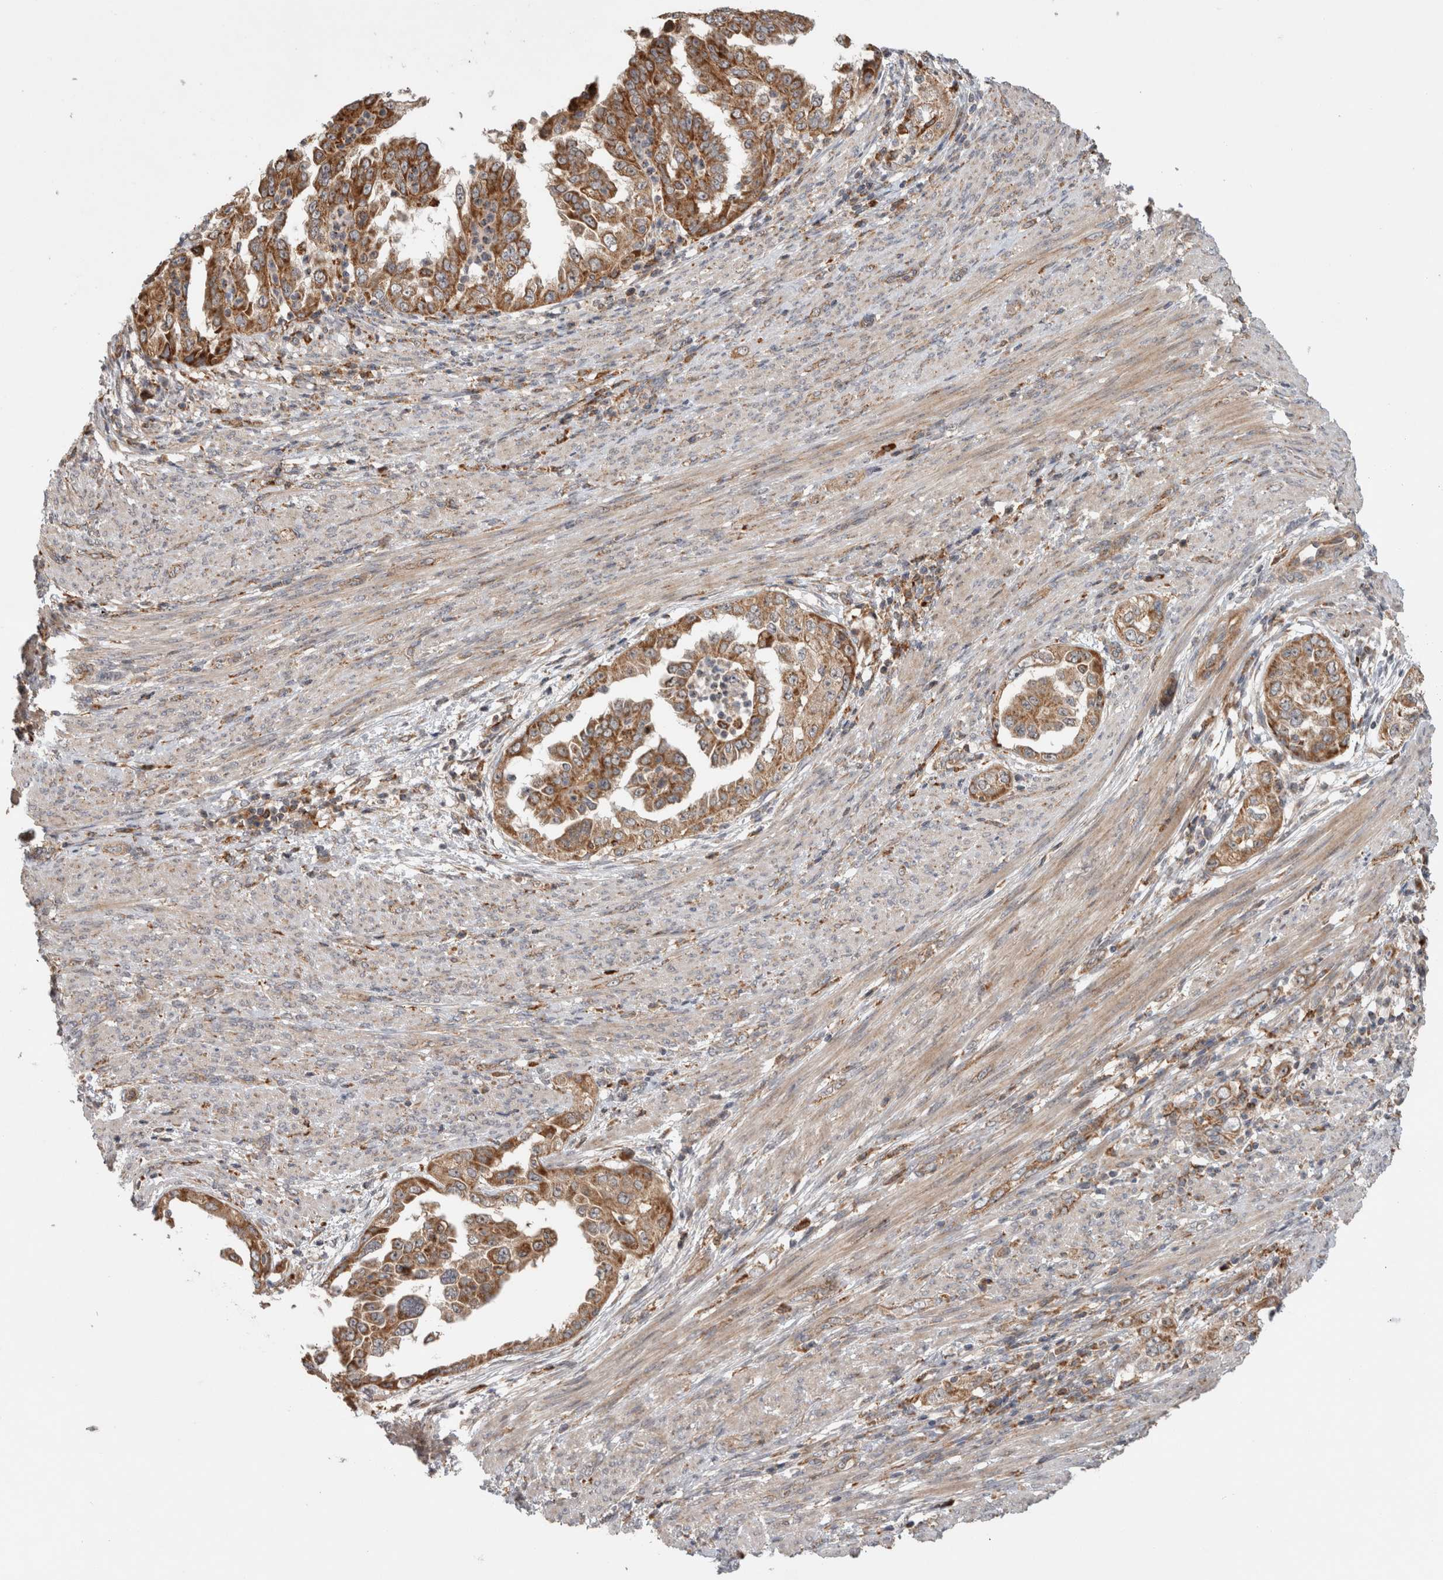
{"staining": {"intensity": "moderate", "quantity": ">75%", "location": "cytoplasmic/membranous"}, "tissue": "endometrial cancer", "cell_type": "Tumor cells", "image_type": "cancer", "snomed": [{"axis": "morphology", "description": "Adenocarcinoma, NOS"}, {"axis": "topography", "description": "Endometrium"}], "caption": "A high-resolution photomicrograph shows immunohistochemistry (IHC) staining of adenocarcinoma (endometrial), which exhibits moderate cytoplasmic/membranous expression in approximately >75% of tumor cells.", "gene": "ADGRL3", "patient": {"sex": "female", "age": 85}}